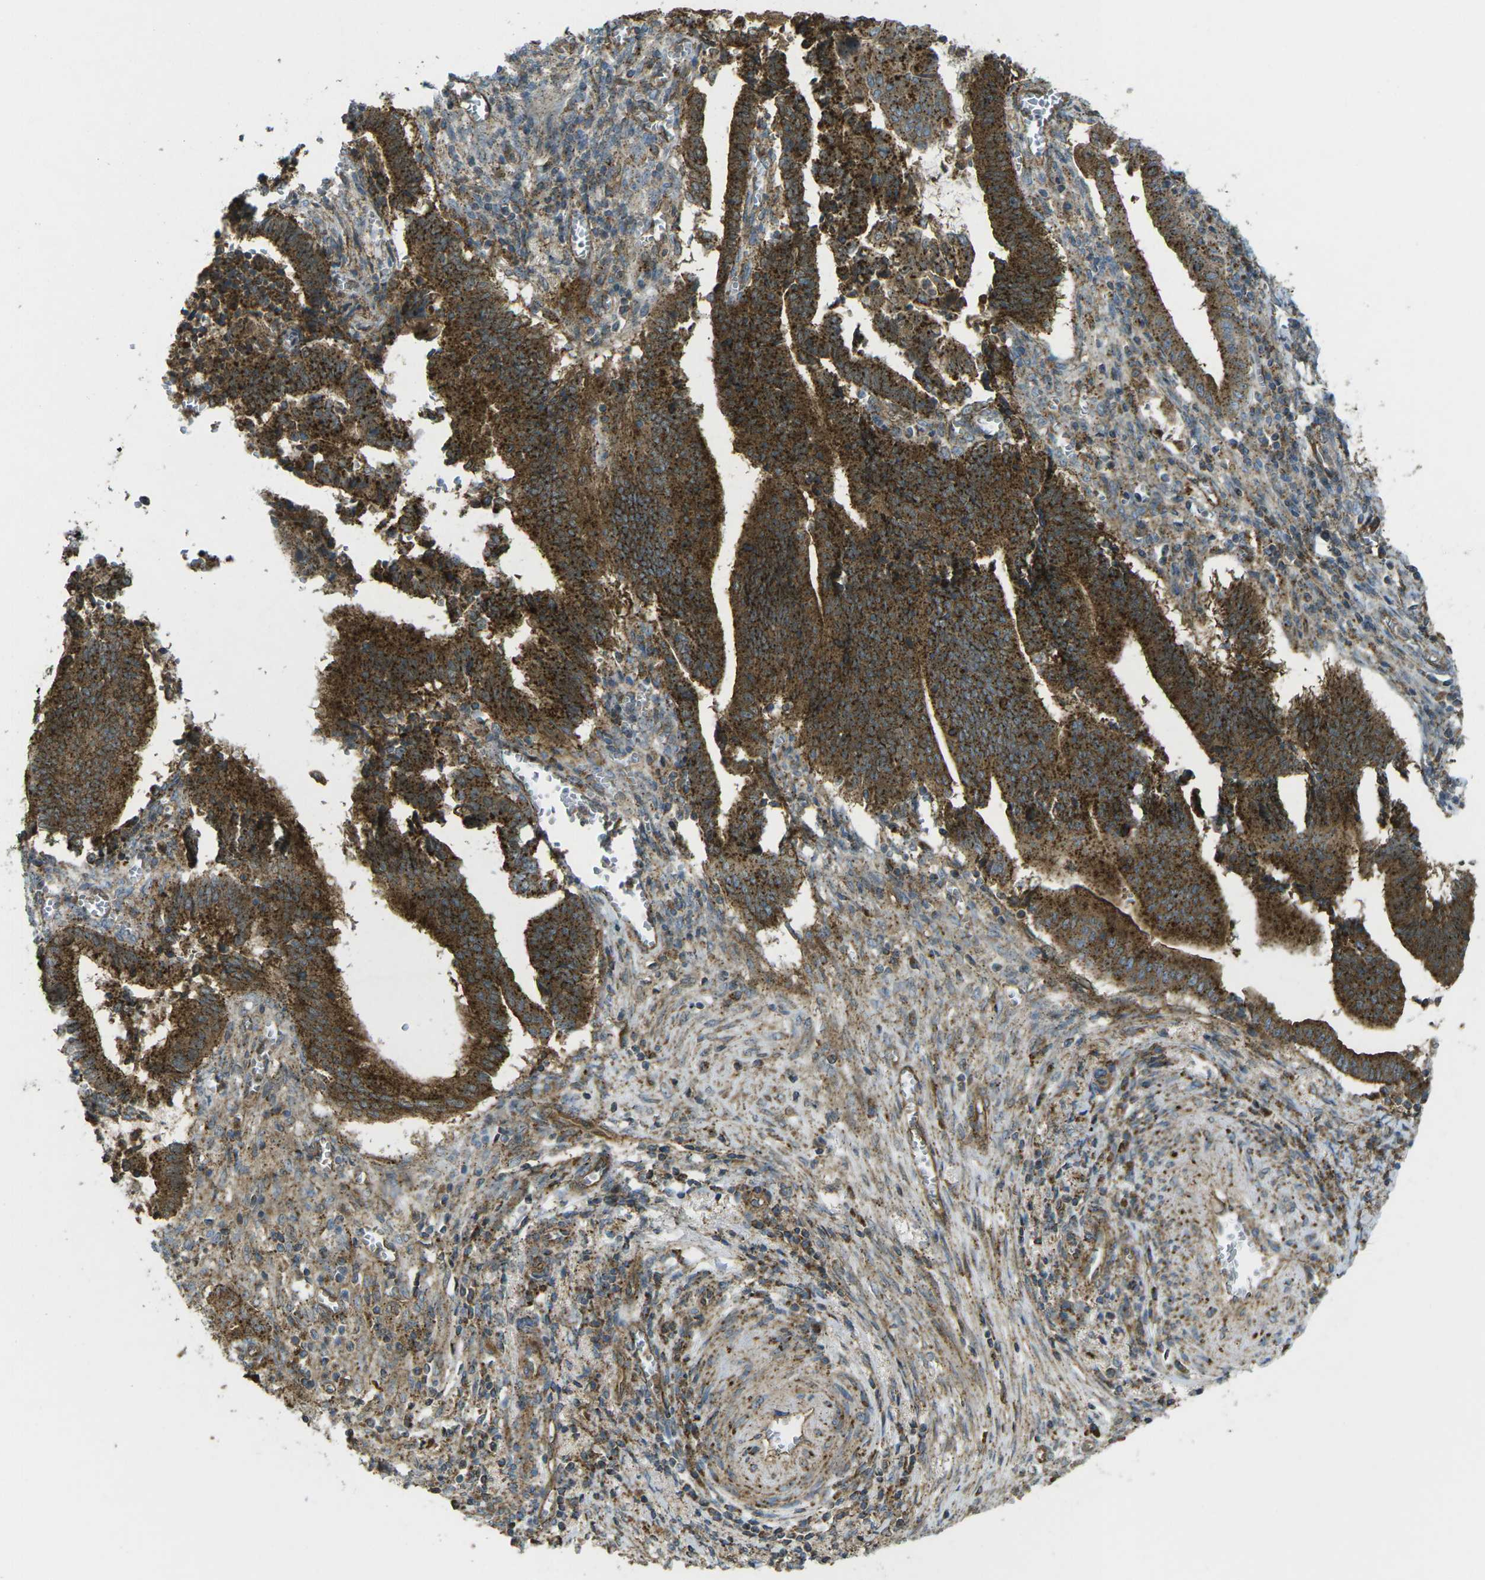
{"staining": {"intensity": "strong", "quantity": ">75%", "location": "cytoplasmic/membranous"}, "tissue": "cervical cancer", "cell_type": "Tumor cells", "image_type": "cancer", "snomed": [{"axis": "morphology", "description": "Adenocarcinoma, NOS"}, {"axis": "topography", "description": "Cervix"}], "caption": "Immunohistochemistry (DAB) staining of cervical cancer (adenocarcinoma) reveals strong cytoplasmic/membranous protein staining in approximately >75% of tumor cells. The staining is performed using DAB (3,3'-diaminobenzidine) brown chromogen to label protein expression. The nuclei are counter-stained blue using hematoxylin.", "gene": "CHMP3", "patient": {"sex": "female", "age": 44}}